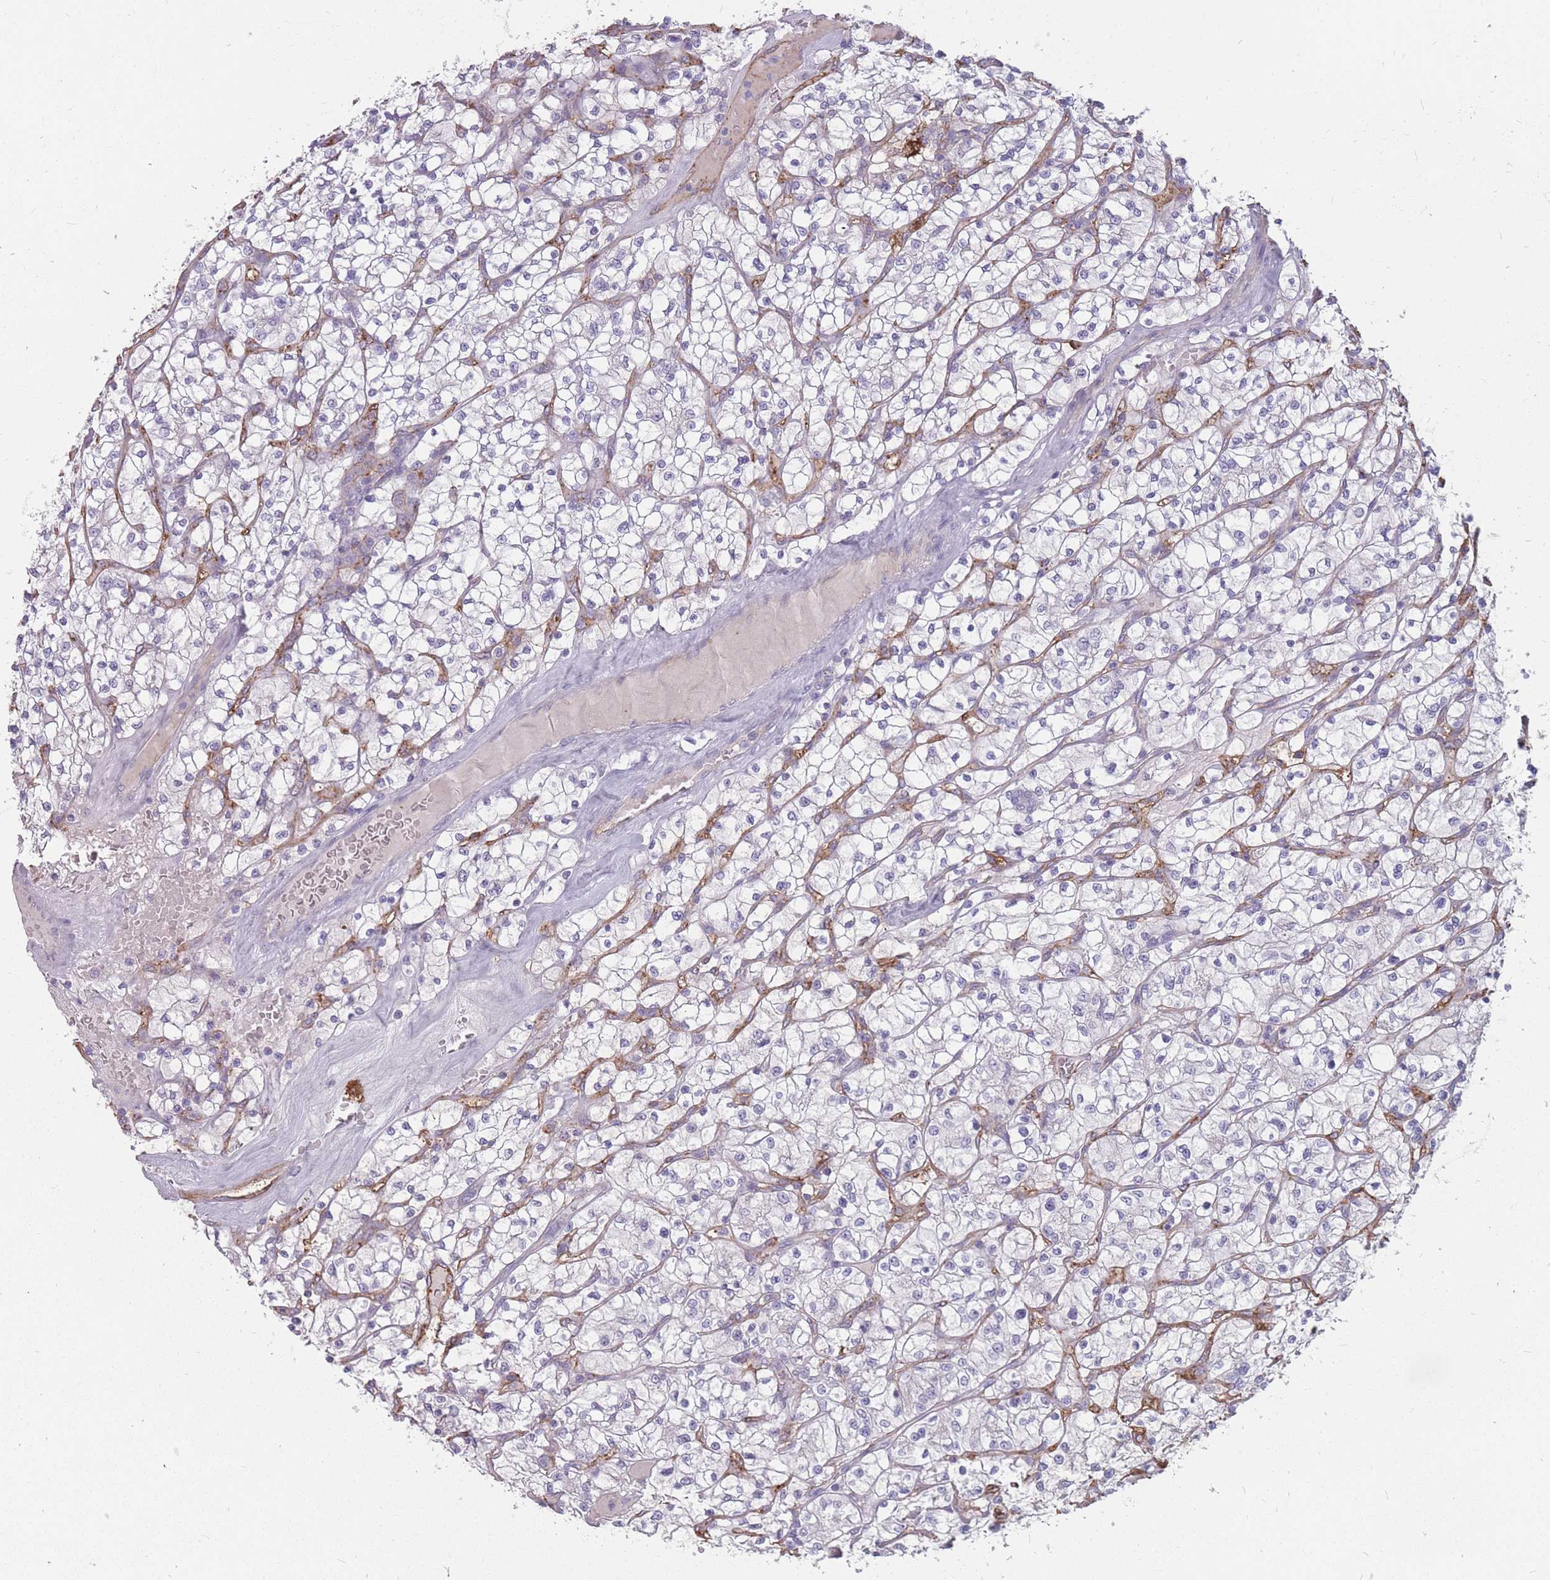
{"staining": {"intensity": "negative", "quantity": "none", "location": "none"}, "tissue": "renal cancer", "cell_type": "Tumor cells", "image_type": "cancer", "snomed": [{"axis": "morphology", "description": "Adenocarcinoma, NOS"}, {"axis": "topography", "description": "Kidney"}], "caption": "Immunohistochemistry (IHC) image of human renal cancer (adenocarcinoma) stained for a protein (brown), which exhibits no expression in tumor cells.", "gene": "GNA11", "patient": {"sex": "female", "age": 64}}